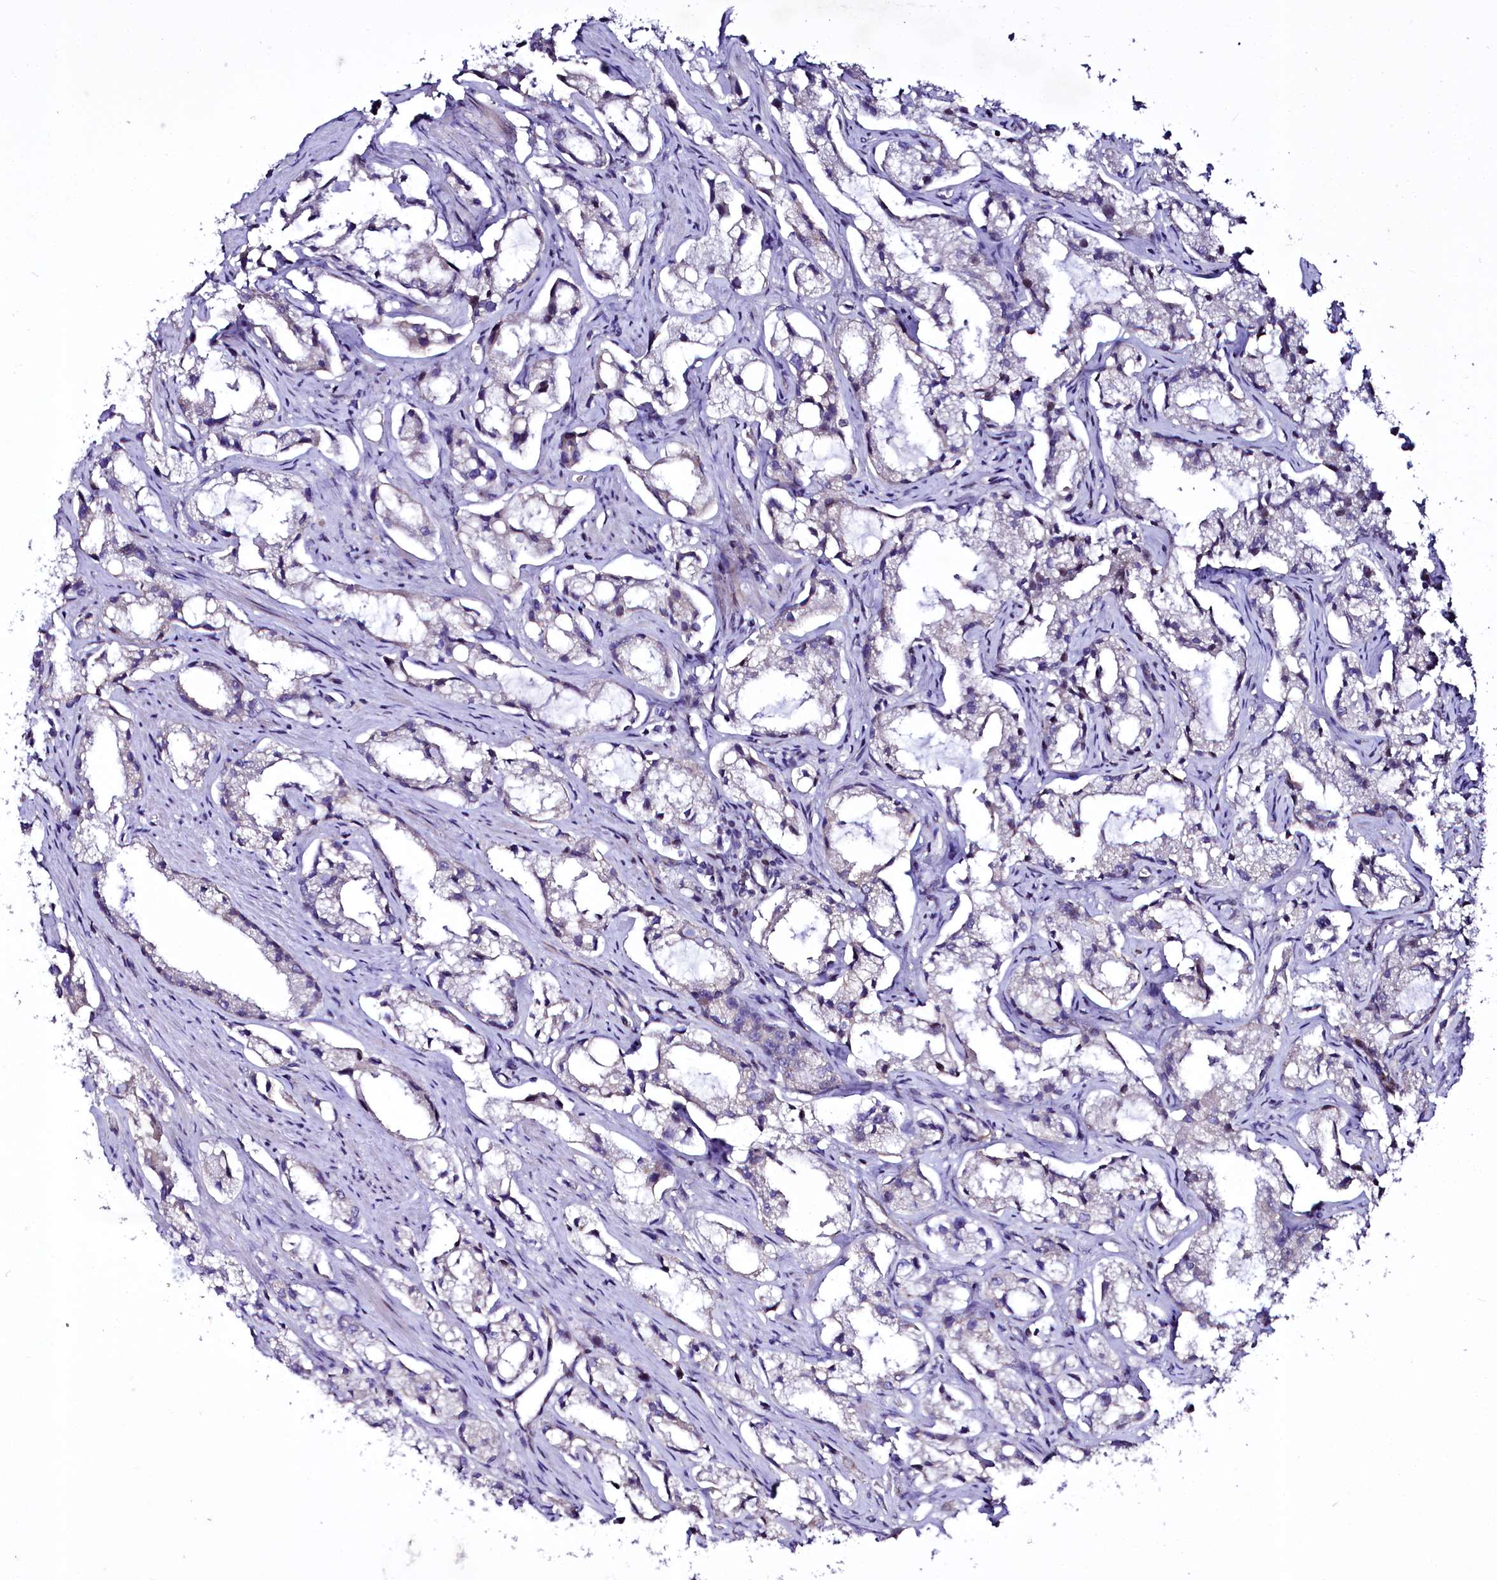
{"staining": {"intensity": "negative", "quantity": "none", "location": "none"}, "tissue": "prostate cancer", "cell_type": "Tumor cells", "image_type": "cancer", "snomed": [{"axis": "morphology", "description": "Adenocarcinoma, High grade"}, {"axis": "topography", "description": "Prostate"}], "caption": "IHC of human prostate cancer reveals no expression in tumor cells.", "gene": "ZC3H12C", "patient": {"sex": "male", "age": 66}}